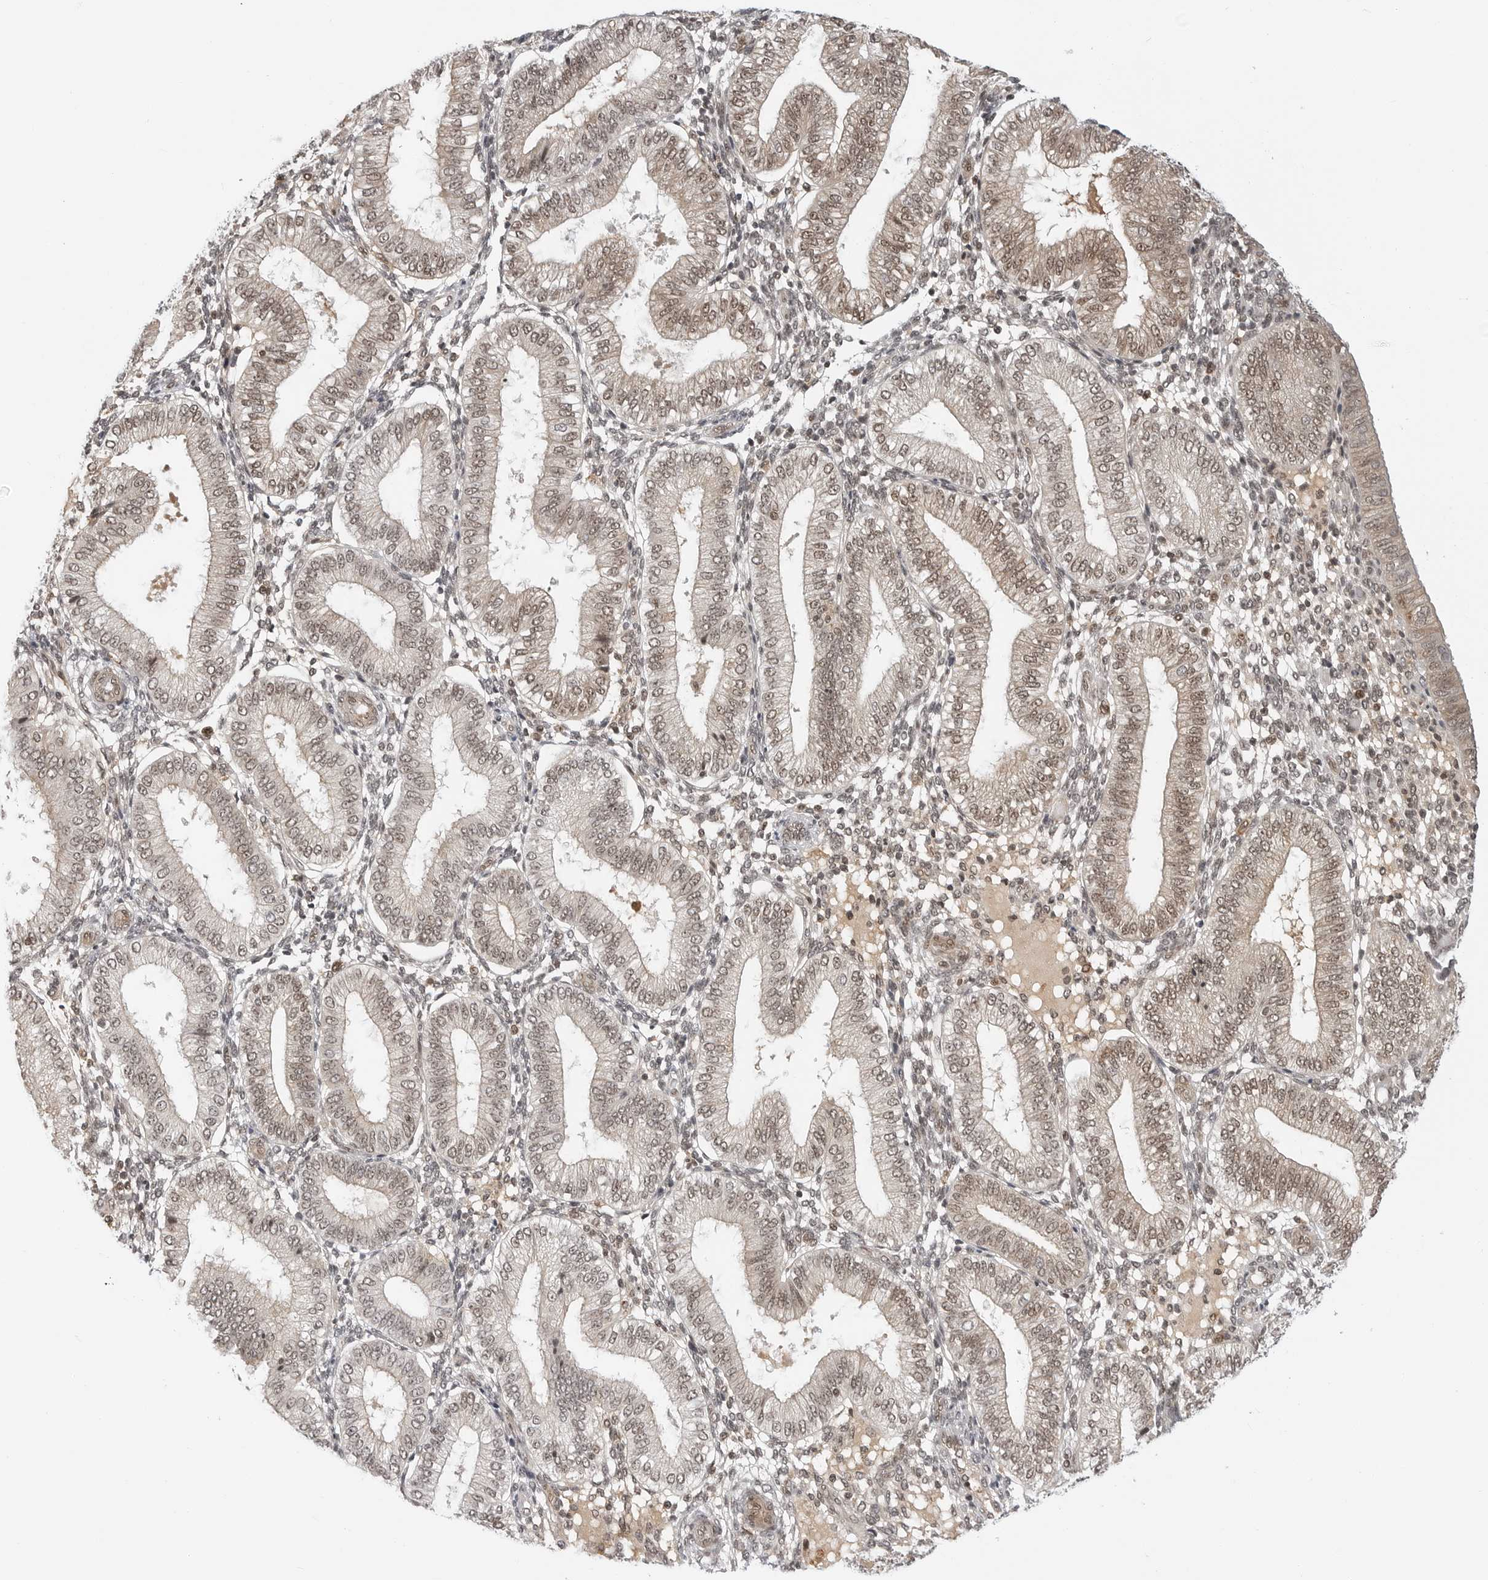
{"staining": {"intensity": "moderate", "quantity": "25%-75%", "location": "nuclear"}, "tissue": "endometrium", "cell_type": "Cells in endometrial stroma", "image_type": "normal", "snomed": [{"axis": "morphology", "description": "Normal tissue, NOS"}, {"axis": "topography", "description": "Endometrium"}], "caption": "This image shows benign endometrium stained with IHC to label a protein in brown. The nuclear of cells in endometrial stroma show moderate positivity for the protein. Nuclei are counter-stained blue.", "gene": "C8orf33", "patient": {"sex": "female", "age": 39}}